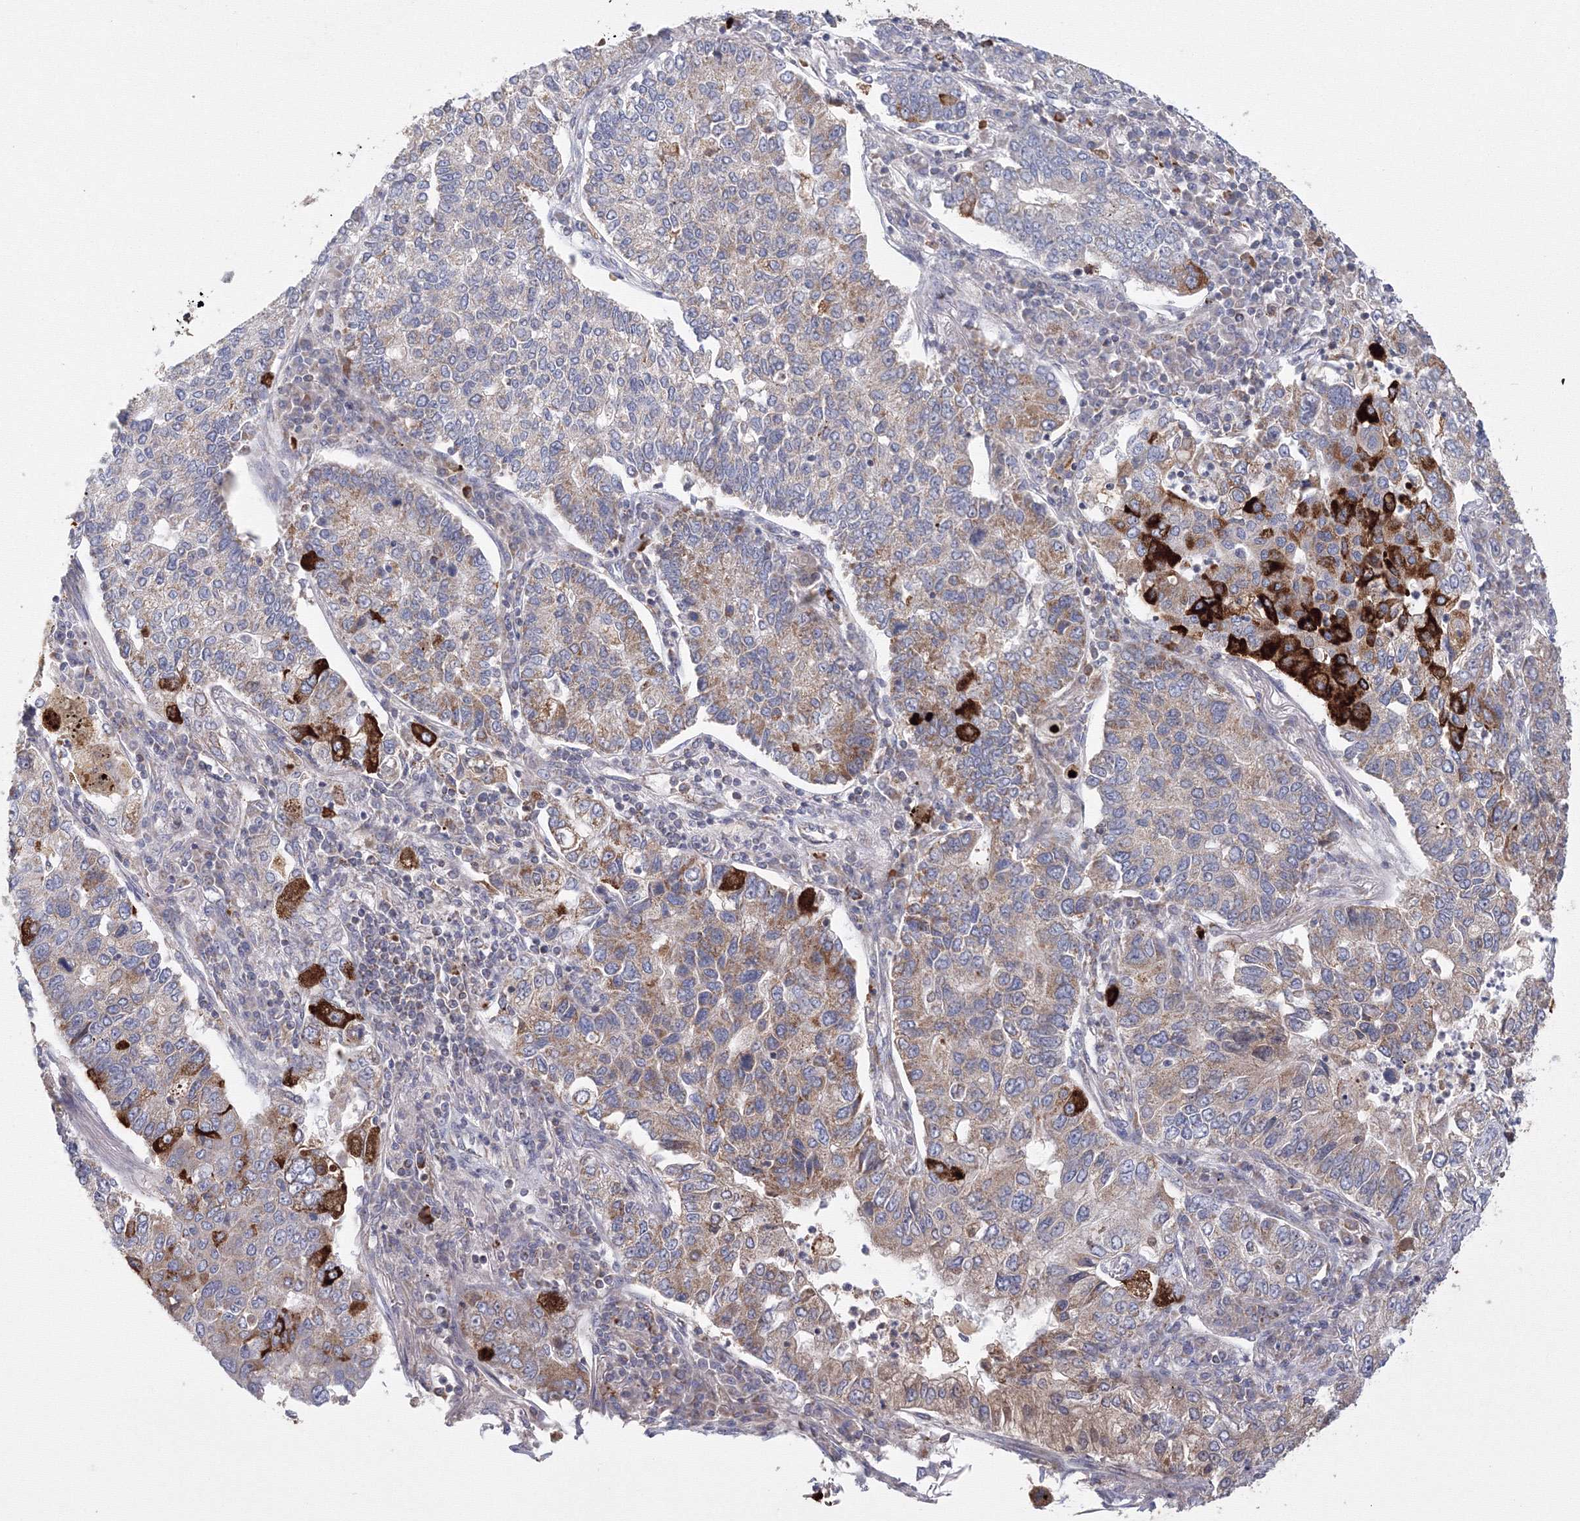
{"staining": {"intensity": "strong", "quantity": "<25%", "location": "cytoplasmic/membranous"}, "tissue": "lung cancer", "cell_type": "Tumor cells", "image_type": "cancer", "snomed": [{"axis": "morphology", "description": "Adenocarcinoma, NOS"}, {"axis": "topography", "description": "Lung"}], "caption": "Immunohistochemical staining of human adenocarcinoma (lung) shows medium levels of strong cytoplasmic/membranous protein positivity in approximately <25% of tumor cells. The protein of interest is shown in brown color, while the nuclei are stained blue.", "gene": "GRPEL1", "patient": {"sex": "male", "age": 49}}